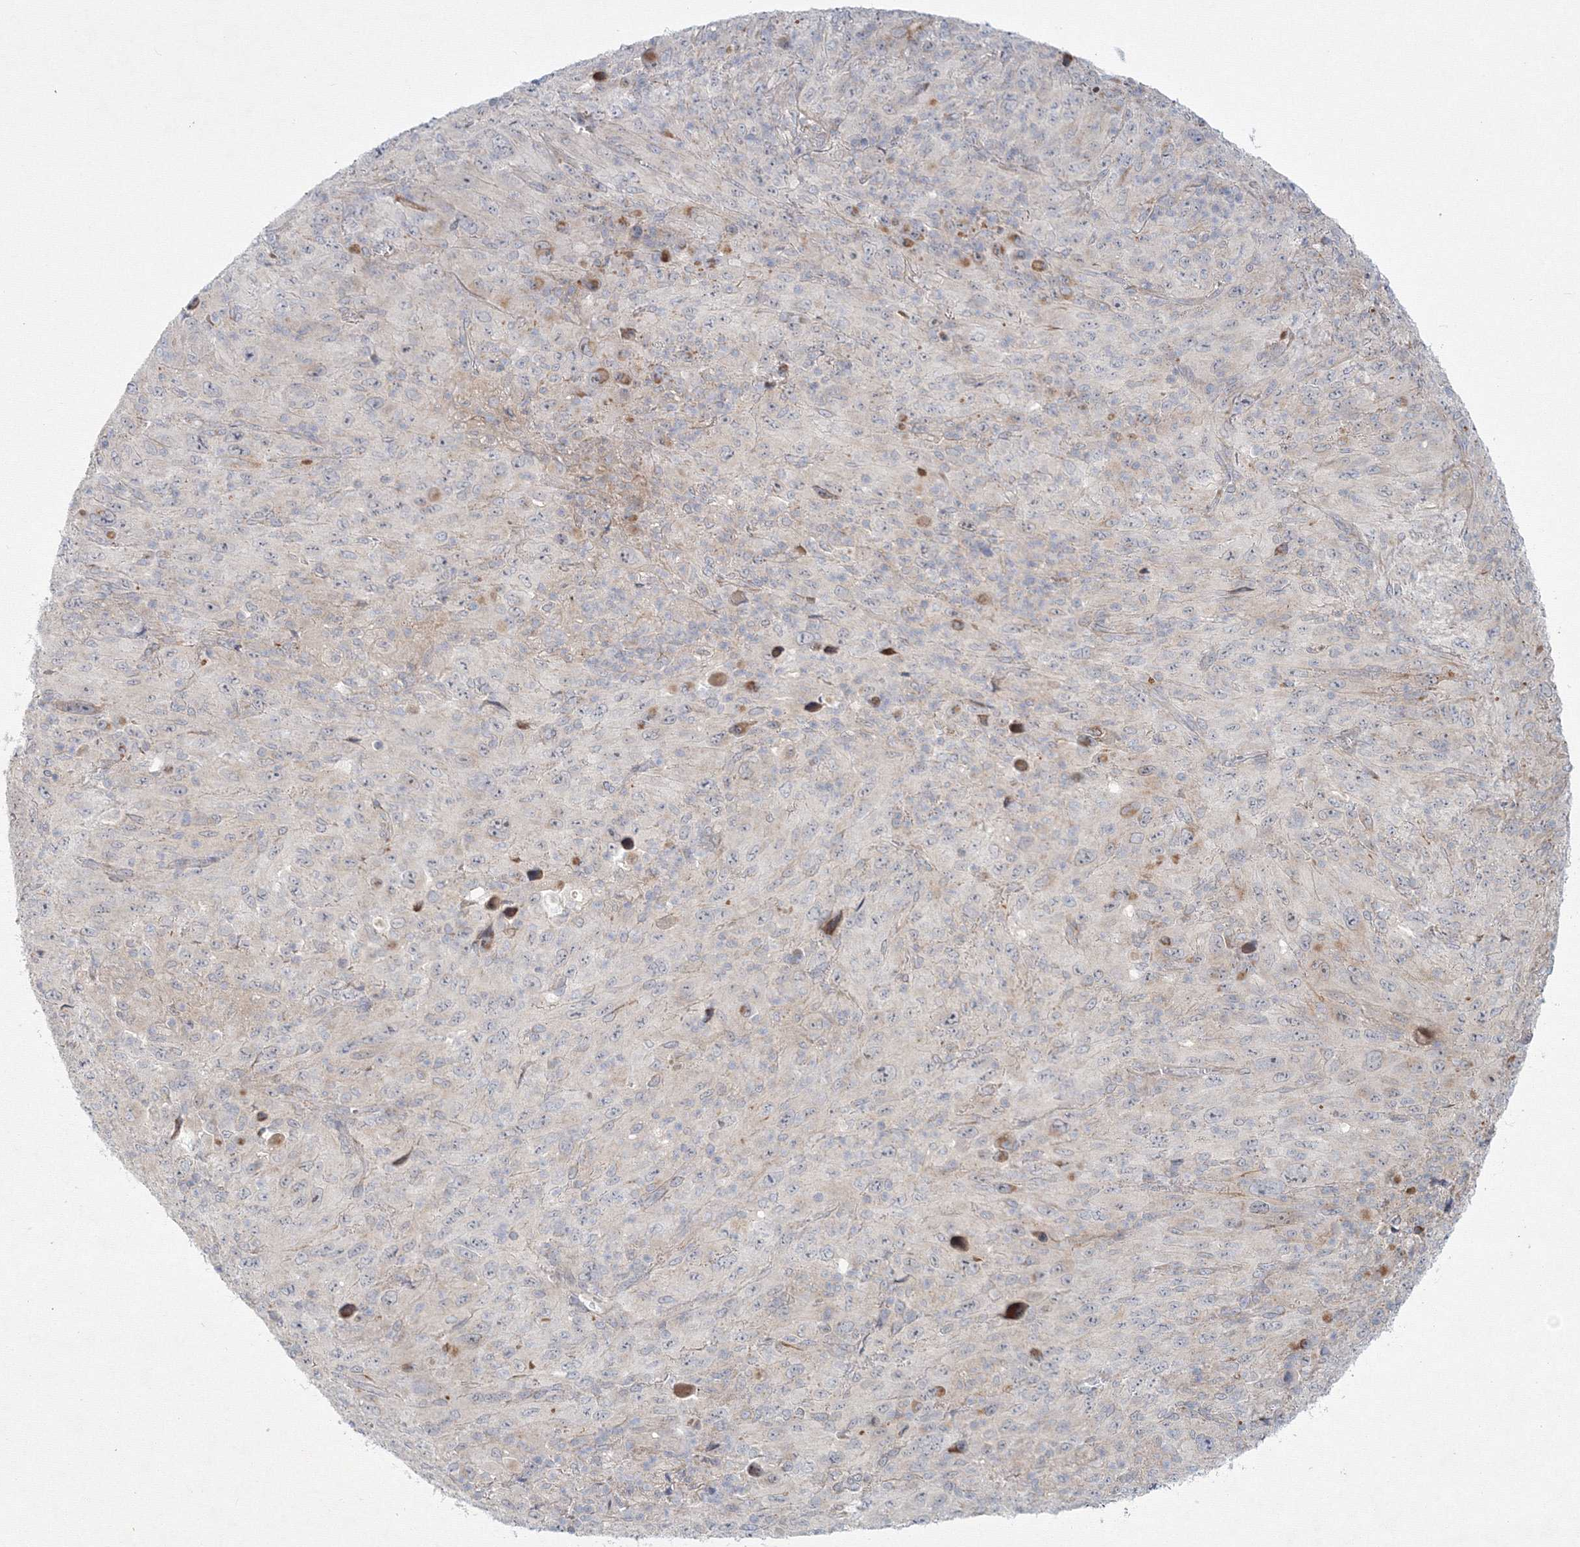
{"staining": {"intensity": "weak", "quantity": "<25%", "location": "cytoplasmic/membranous"}, "tissue": "melanoma", "cell_type": "Tumor cells", "image_type": "cancer", "snomed": [{"axis": "morphology", "description": "Malignant melanoma, Metastatic site"}, {"axis": "topography", "description": "Skin"}], "caption": "Immunohistochemistry (IHC) photomicrograph of melanoma stained for a protein (brown), which reveals no staining in tumor cells.", "gene": "WDR49", "patient": {"sex": "female", "age": 56}}